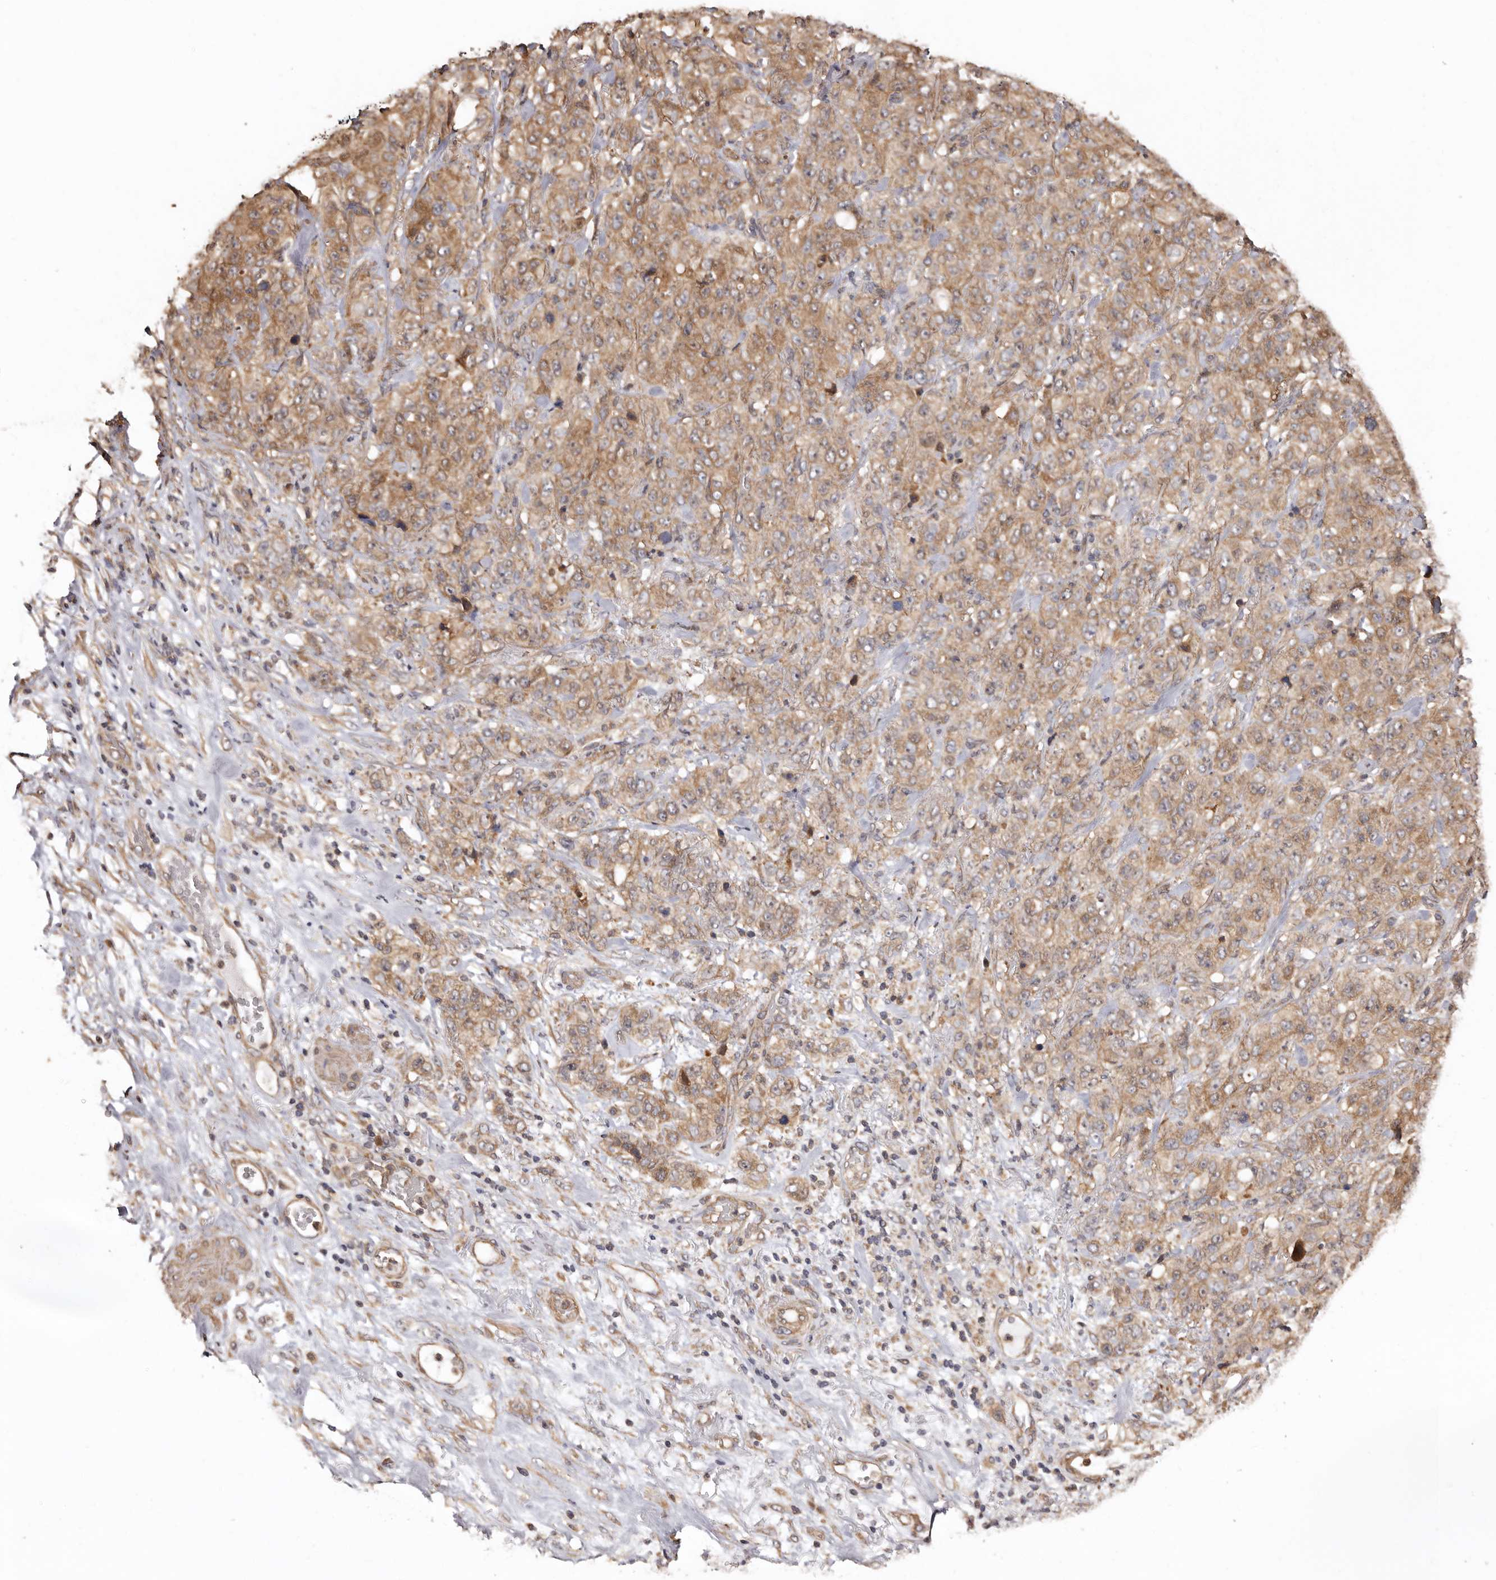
{"staining": {"intensity": "moderate", "quantity": ">75%", "location": "cytoplasmic/membranous"}, "tissue": "stomach cancer", "cell_type": "Tumor cells", "image_type": "cancer", "snomed": [{"axis": "morphology", "description": "Adenocarcinoma, NOS"}, {"axis": "topography", "description": "Stomach"}], "caption": "A brown stain shows moderate cytoplasmic/membranous staining of a protein in human adenocarcinoma (stomach) tumor cells. (DAB (3,3'-diaminobenzidine) IHC with brightfield microscopy, high magnification).", "gene": "COQ8B", "patient": {"sex": "male", "age": 48}}